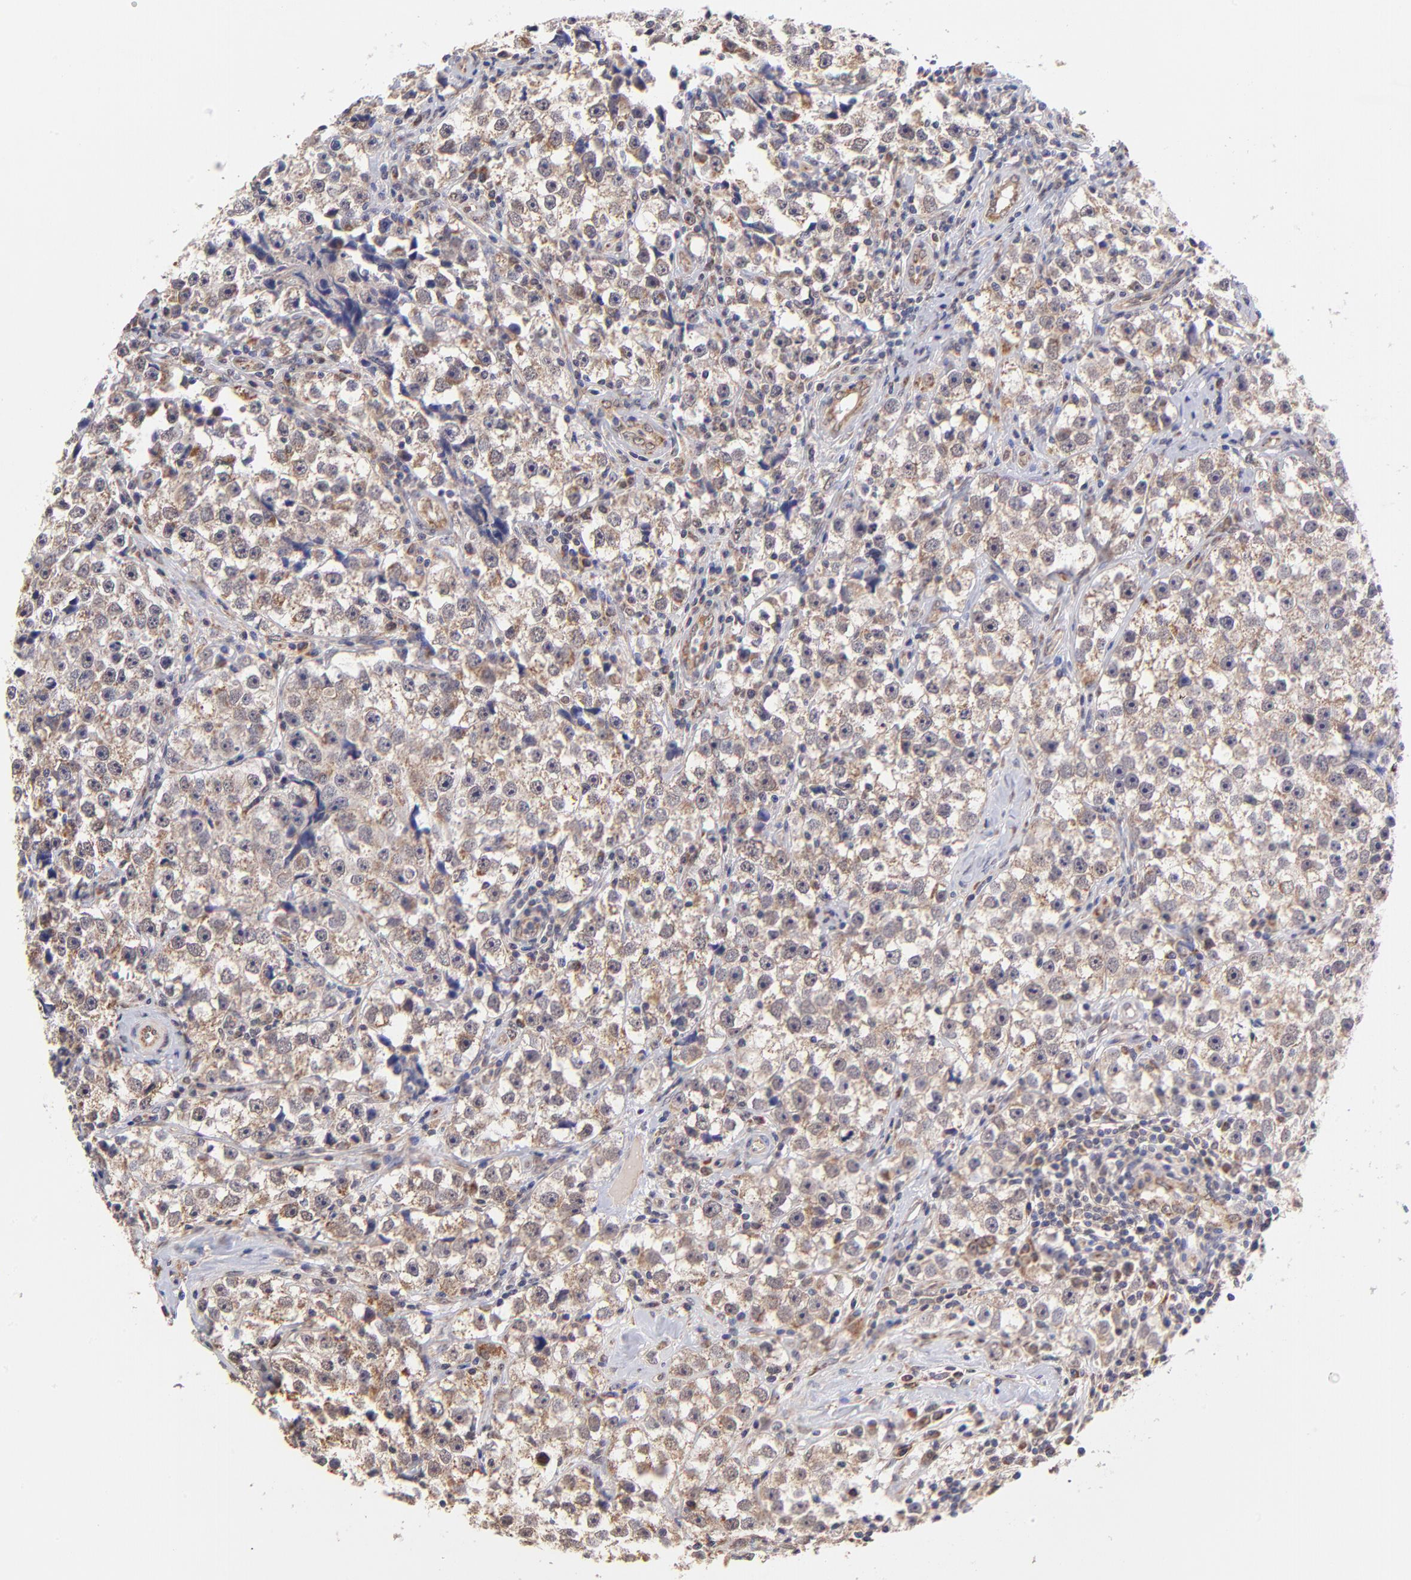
{"staining": {"intensity": "moderate", "quantity": ">75%", "location": "cytoplasmic/membranous"}, "tissue": "testis cancer", "cell_type": "Tumor cells", "image_type": "cancer", "snomed": [{"axis": "morphology", "description": "Seminoma, NOS"}, {"axis": "topography", "description": "Testis"}], "caption": "This is an image of immunohistochemistry staining of seminoma (testis), which shows moderate expression in the cytoplasmic/membranous of tumor cells.", "gene": "UBE2H", "patient": {"sex": "male", "age": 32}}